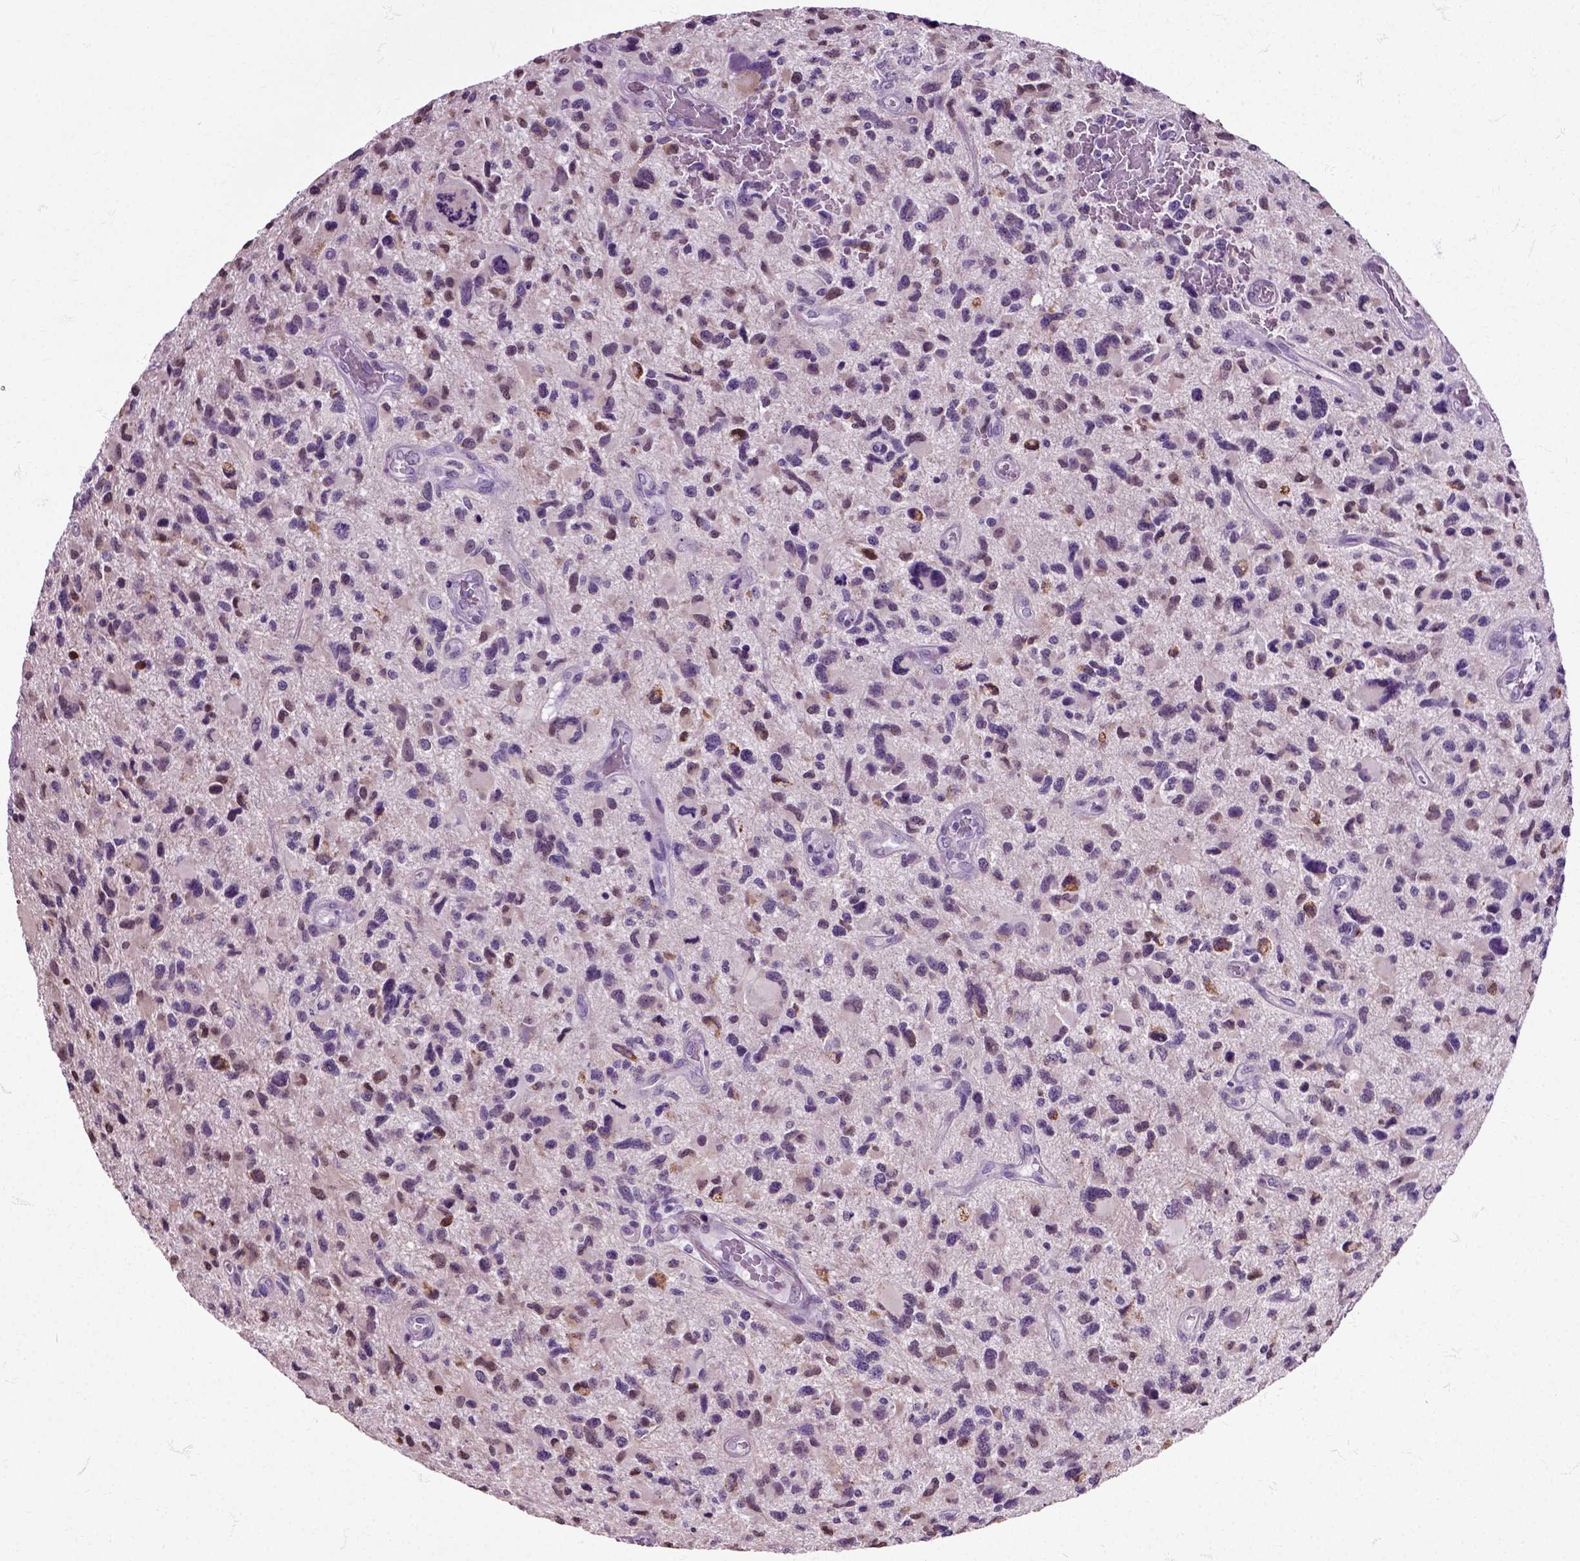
{"staining": {"intensity": "negative", "quantity": "none", "location": "none"}, "tissue": "glioma", "cell_type": "Tumor cells", "image_type": "cancer", "snomed": [{"axis": "morphology", "description": "Glioma, malignant, NOS"}, {"axis": "morphology", "description": "Glioma, malignant, High grade"}, {"axis": "topography", "description": "Brain"}], "caption": "This is an immunohistochemistry micrograph of human glioma. There is no positivity in tumor cells.", "gene": "HSPA2", "patient": {"sex": "female", "age": 71}}